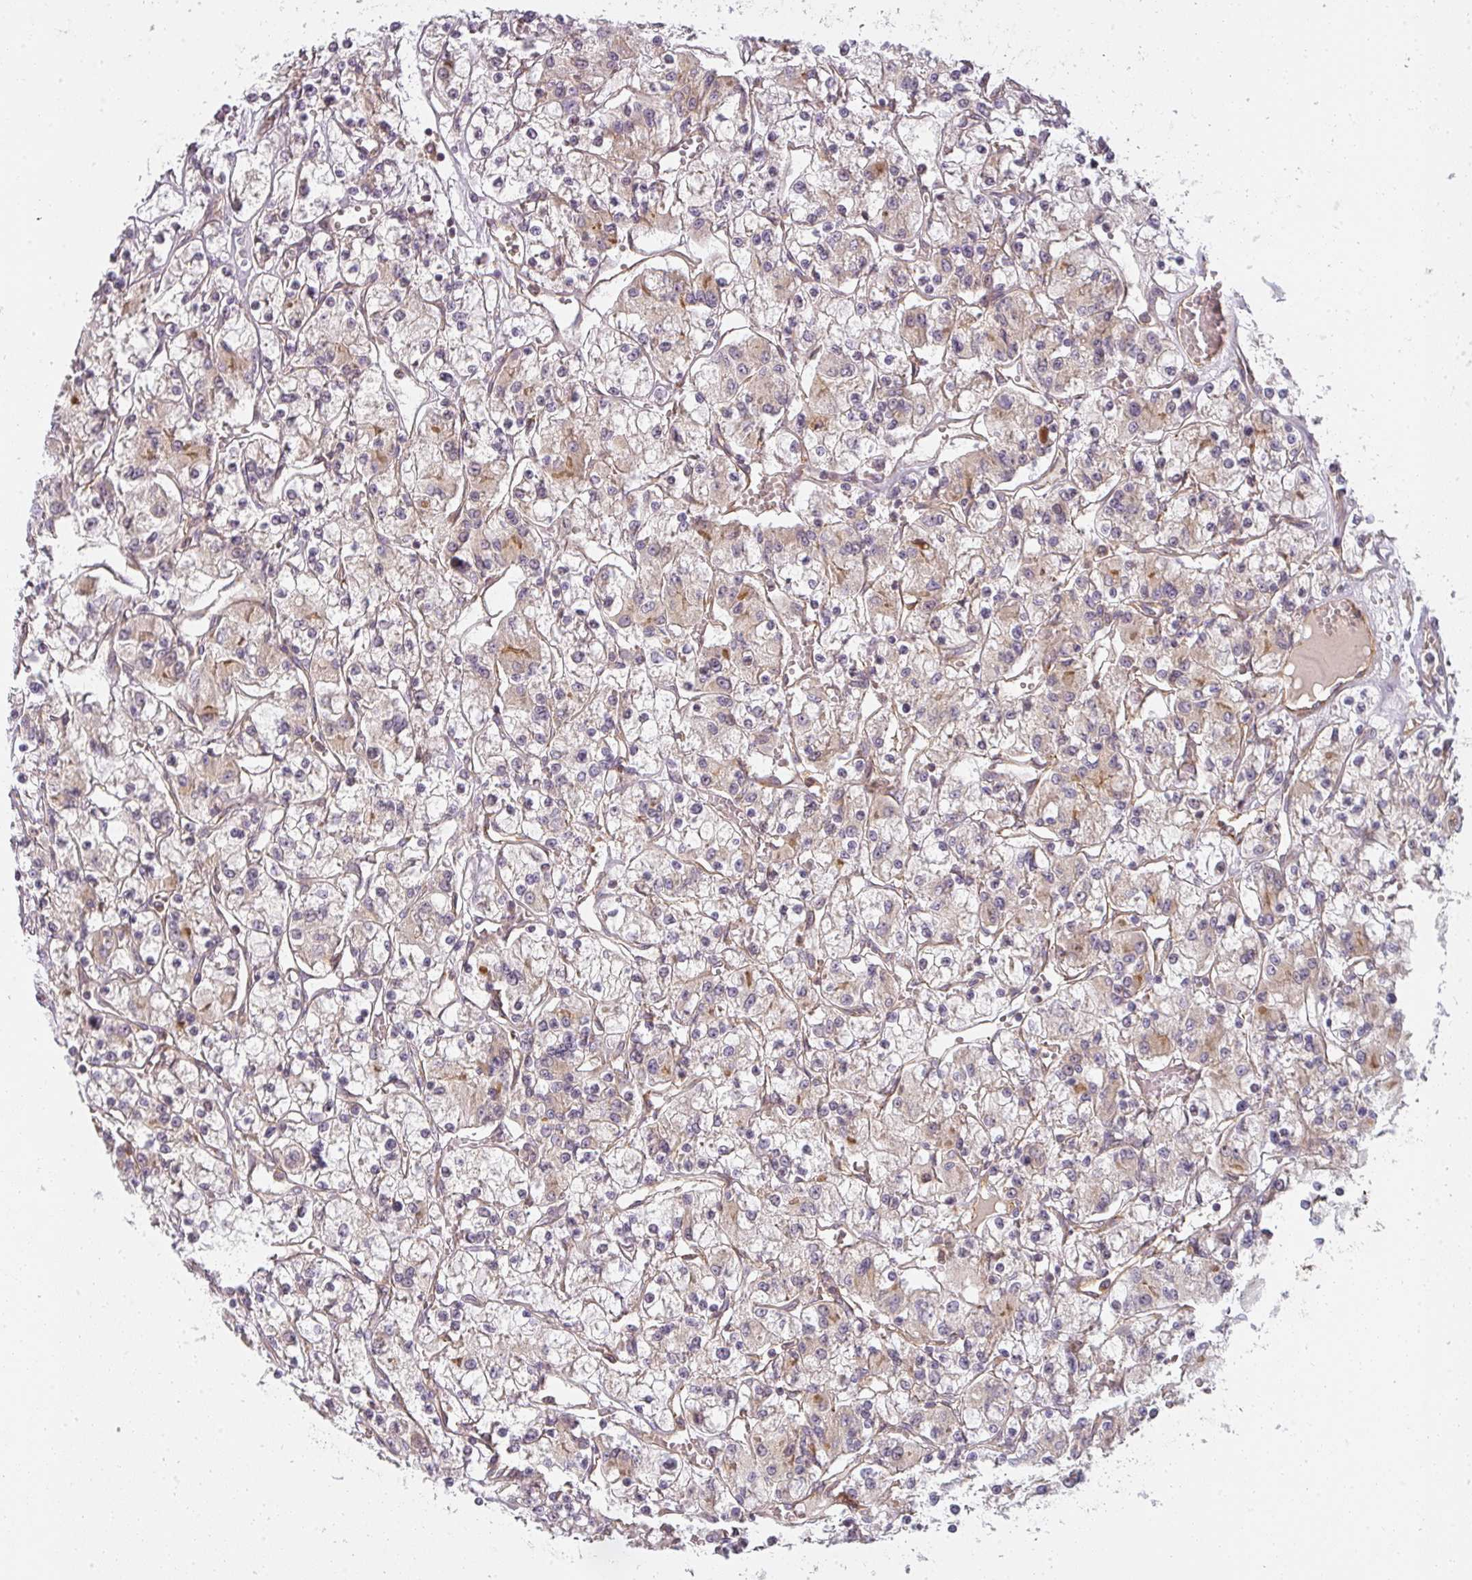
{"staining": {"intensity": "weak", "quantity": "25%-75%", "location": "cytoplasmic/membranous"}, "tissue": "renal cancer", "cell_type": "Tumor cells", "image_type": "cancer", "snomed": [{"axis": "morphology", "description": "Adenocarcinoma, NOS"}, {"axis": "topography", "description": "Kidney"}], "caption": "About 25%-75% of tumor cells in human renal adenocarcinoma show weak cytoplasmic/membranous protein positivity as visualized by brown immunohistochemical staining.", "gene": "CNOT1", "patient": {"sex": "female", "age": 59}}